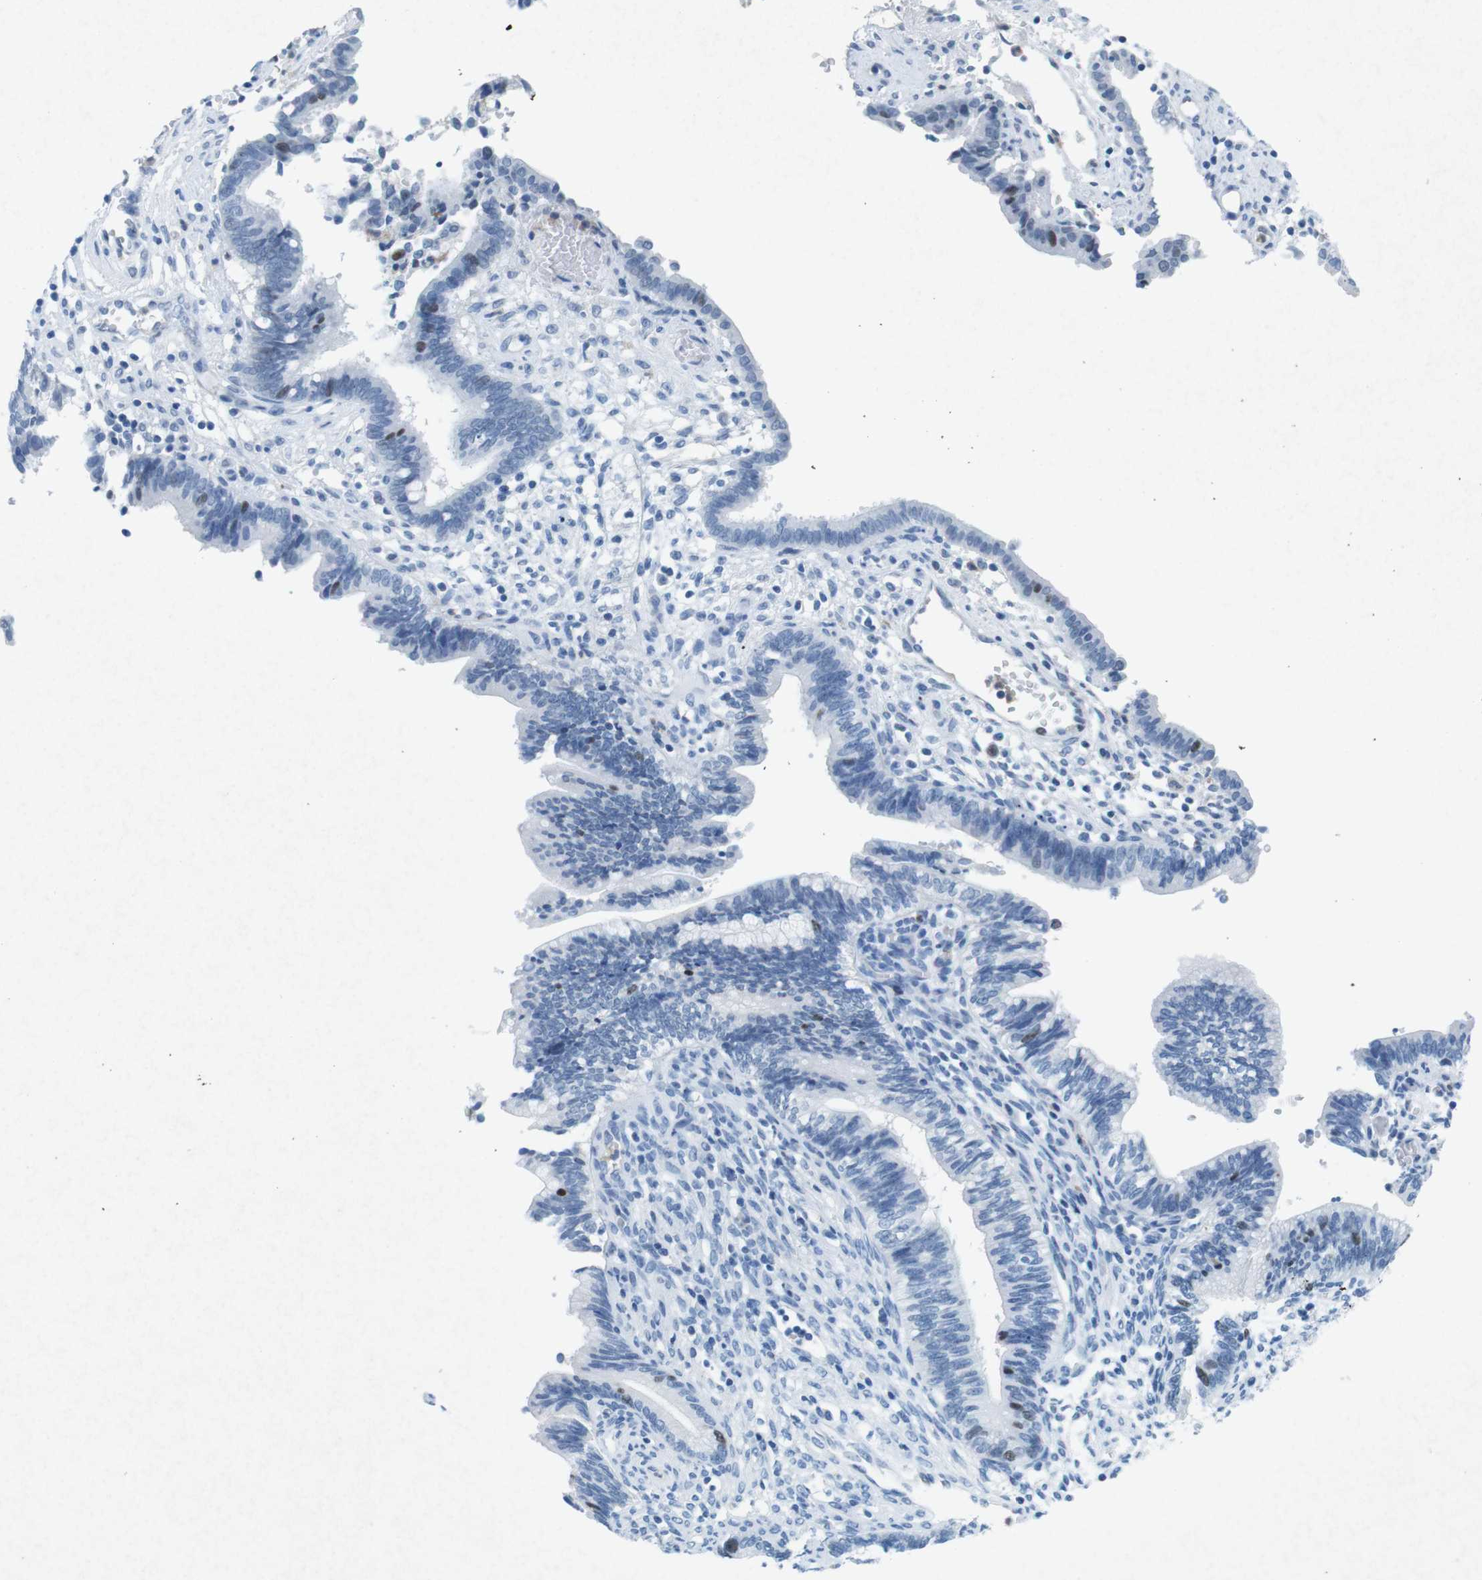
{"staining": {"intensity": "negative", "quantity": "none", "location": "none"}, "tissue": "cervical cancer", "cell_type": "Tumor cells", "image_type": "cancer", "snomed": [{"axis": "morphology", "description": "Adenocarcinoma, NOS"}, {"axis": "topography", "description": "Cervix"}], "caption": "Immunohistochemistry image of adenocarcinoma (cervical) stained for a protein (brown), which demonstrates no staining in tumor cells.", "gene": "CTAG1B", "patient": {"sex": "female", "age": 44}}